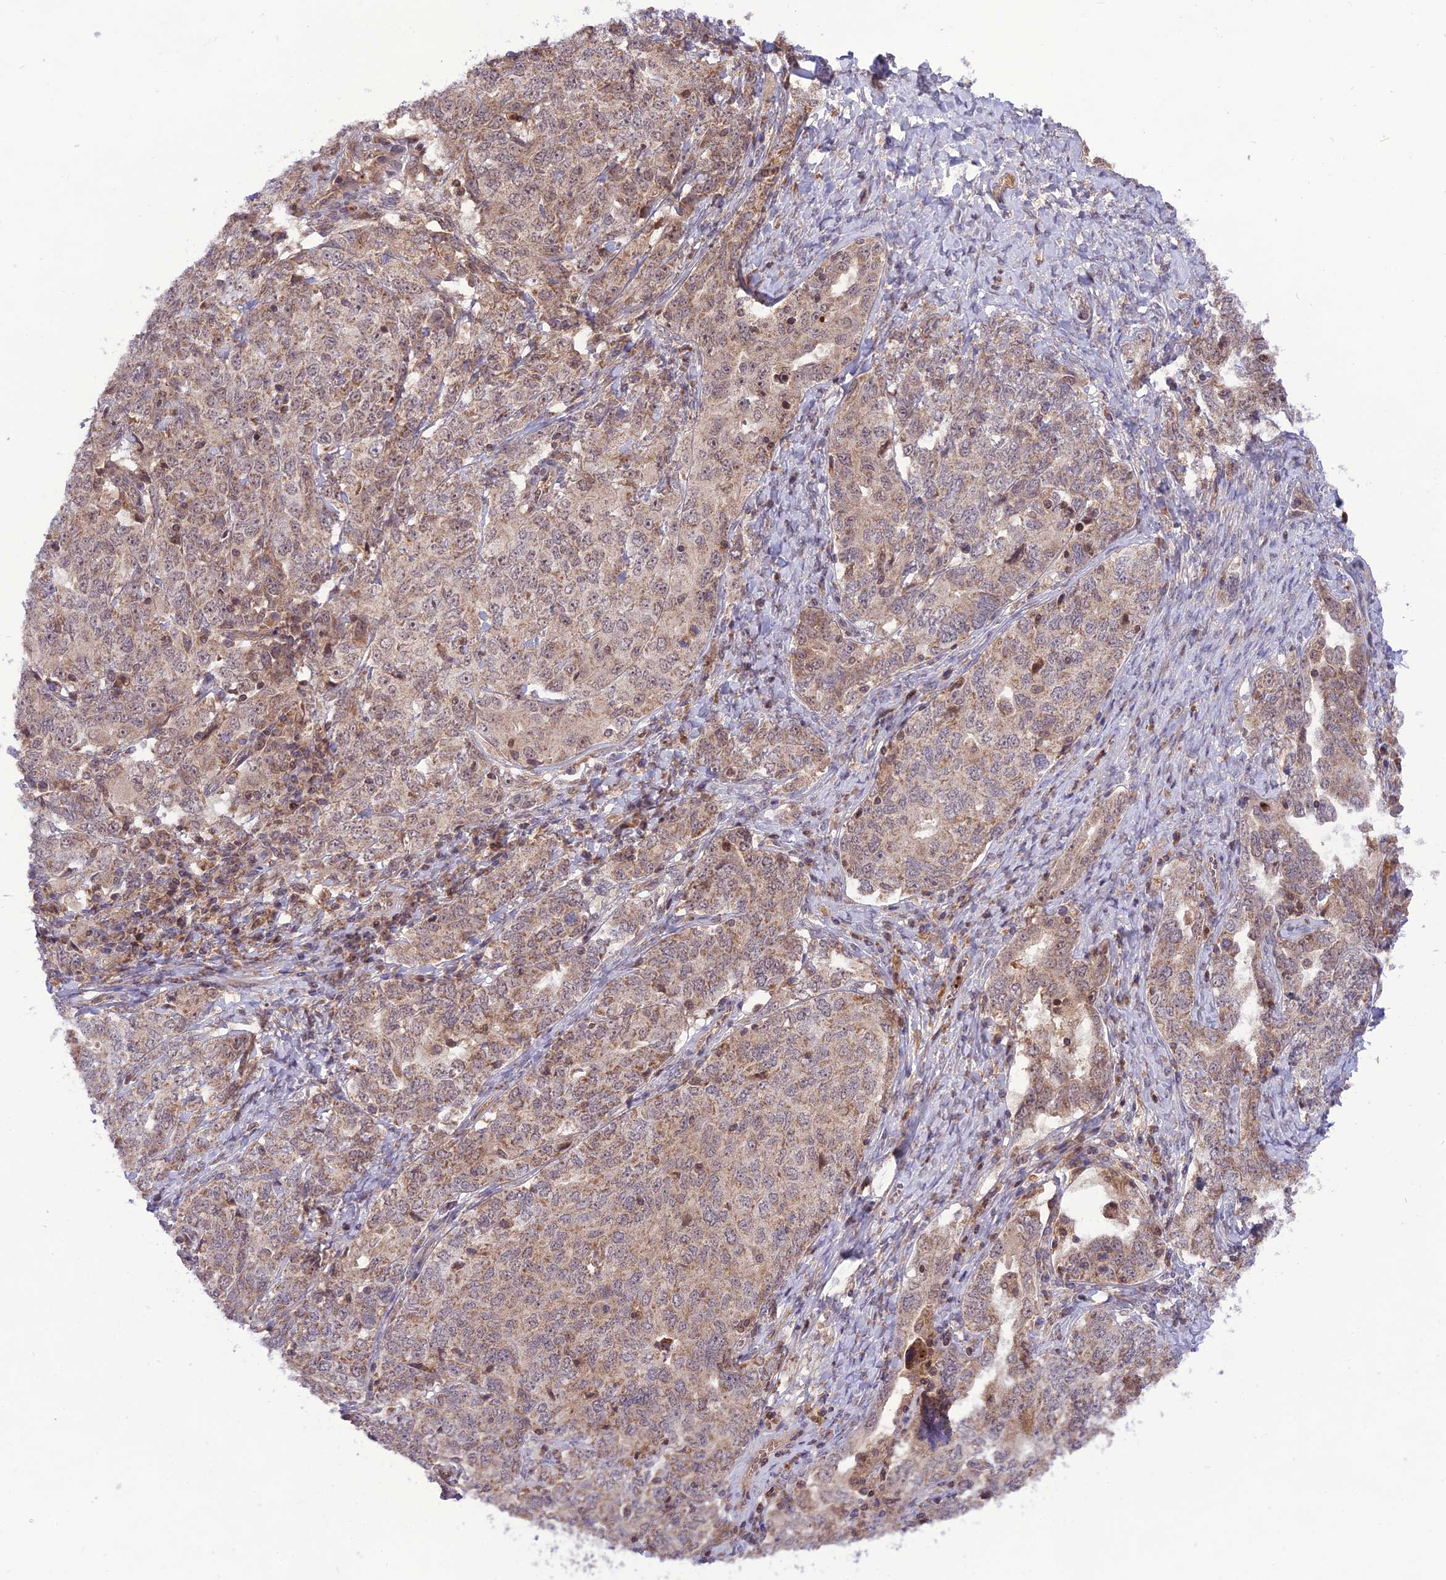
{"staining": {"intensity": "weak", "quantity": ">75%", "location": "cytoplasmic/membranous"}, "tissue": "ovarian cancer", "cell_type": "Tumor cells", "image_type": "cancer", "snomed": [{"axis": "morphology", "description": "Carcinoma, endometroid"}, {"axis": "topography", "description": "Ovary"}], "caption": "Weak cytoplasmic/membranous protein positivity is identified in about >75% of tumor cells in ovarian cancer (endometroid carcinoma).", "gene": "NDUFC1", "patient": {"sex": "female", "age": 62}}